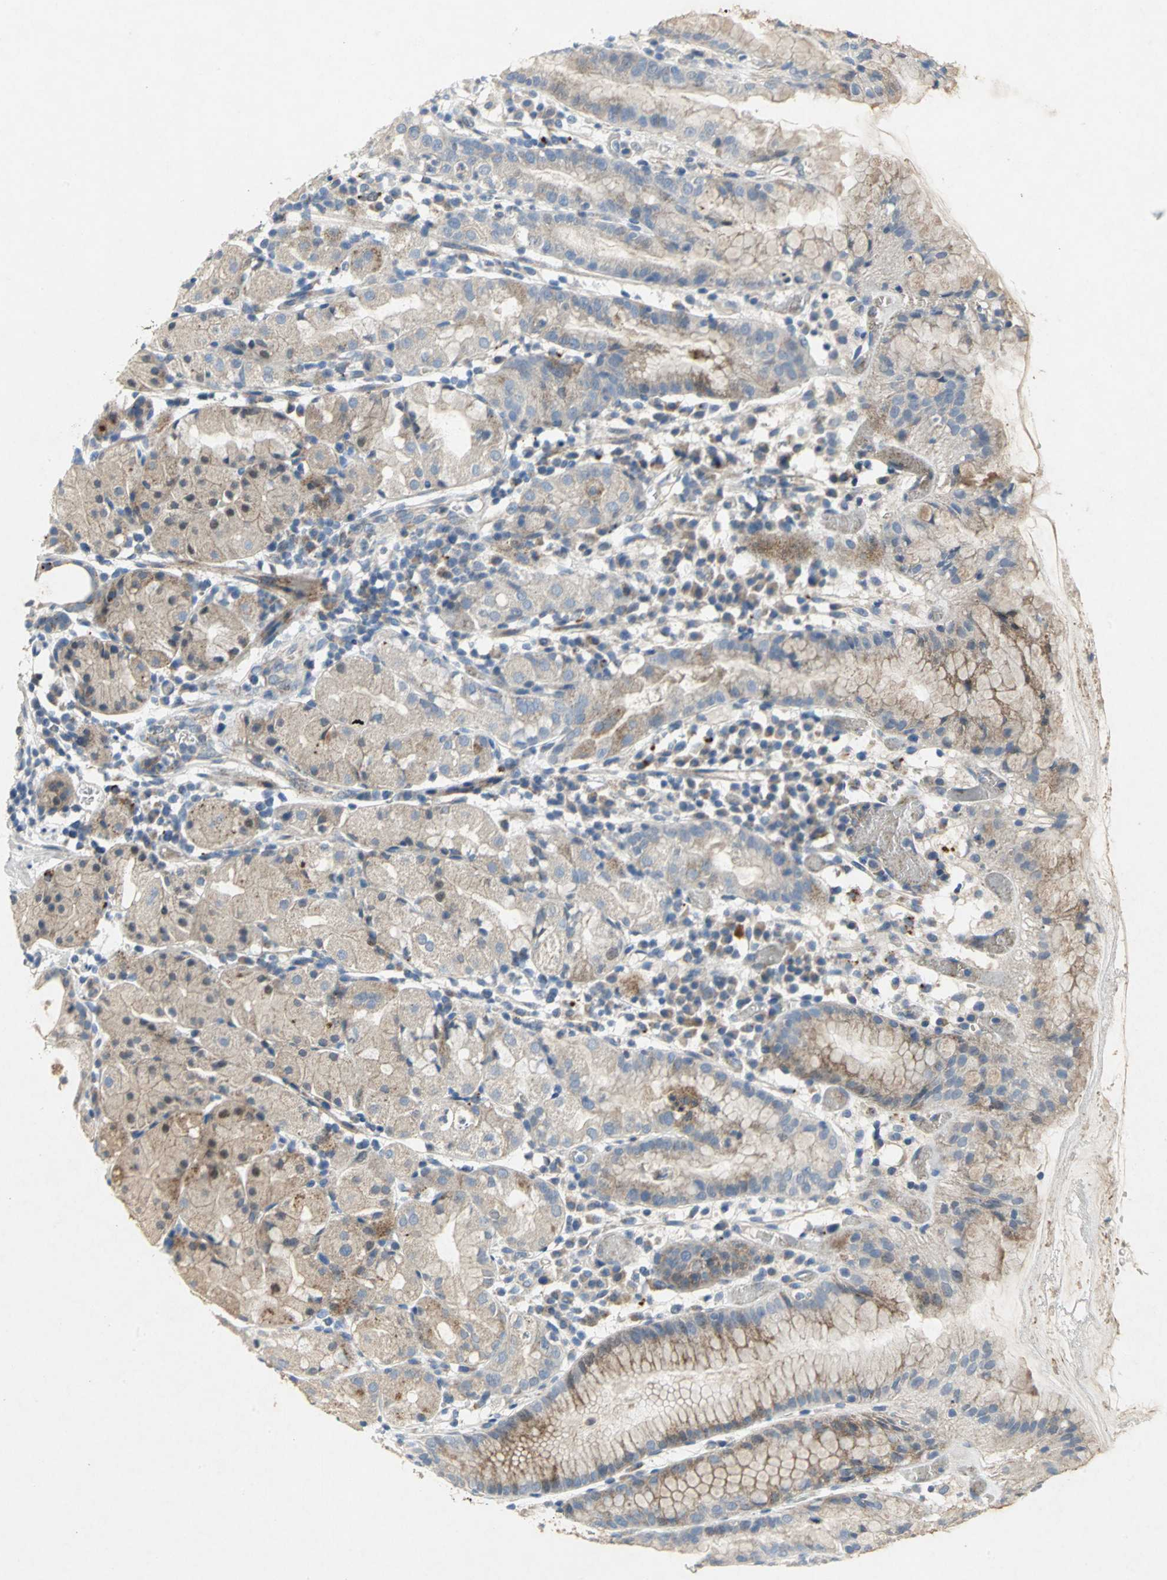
{"staining": {"intensity": "moderate", "quantity": ">75%", "location": "cytoplasmic/membranous"}, "tissue": "stomach", "cell_type": "Glandular cells", "image_type": "normal", "snomed": [{"axis": "morphology", "description": "Normal tissue, NOS"}, {"axis": "topography", "description": "Stomach"}, {"axis": "topography", "description": "Stomach, lower"}], "caption": "IHC (DAB) staining of normal human stomach reveals moderate cytoplasmic/membranous protein positivity in approximately >75% of glandular cells.", "gene": "SPPL2B", "patient": {"sex": "female", "age": 75}}